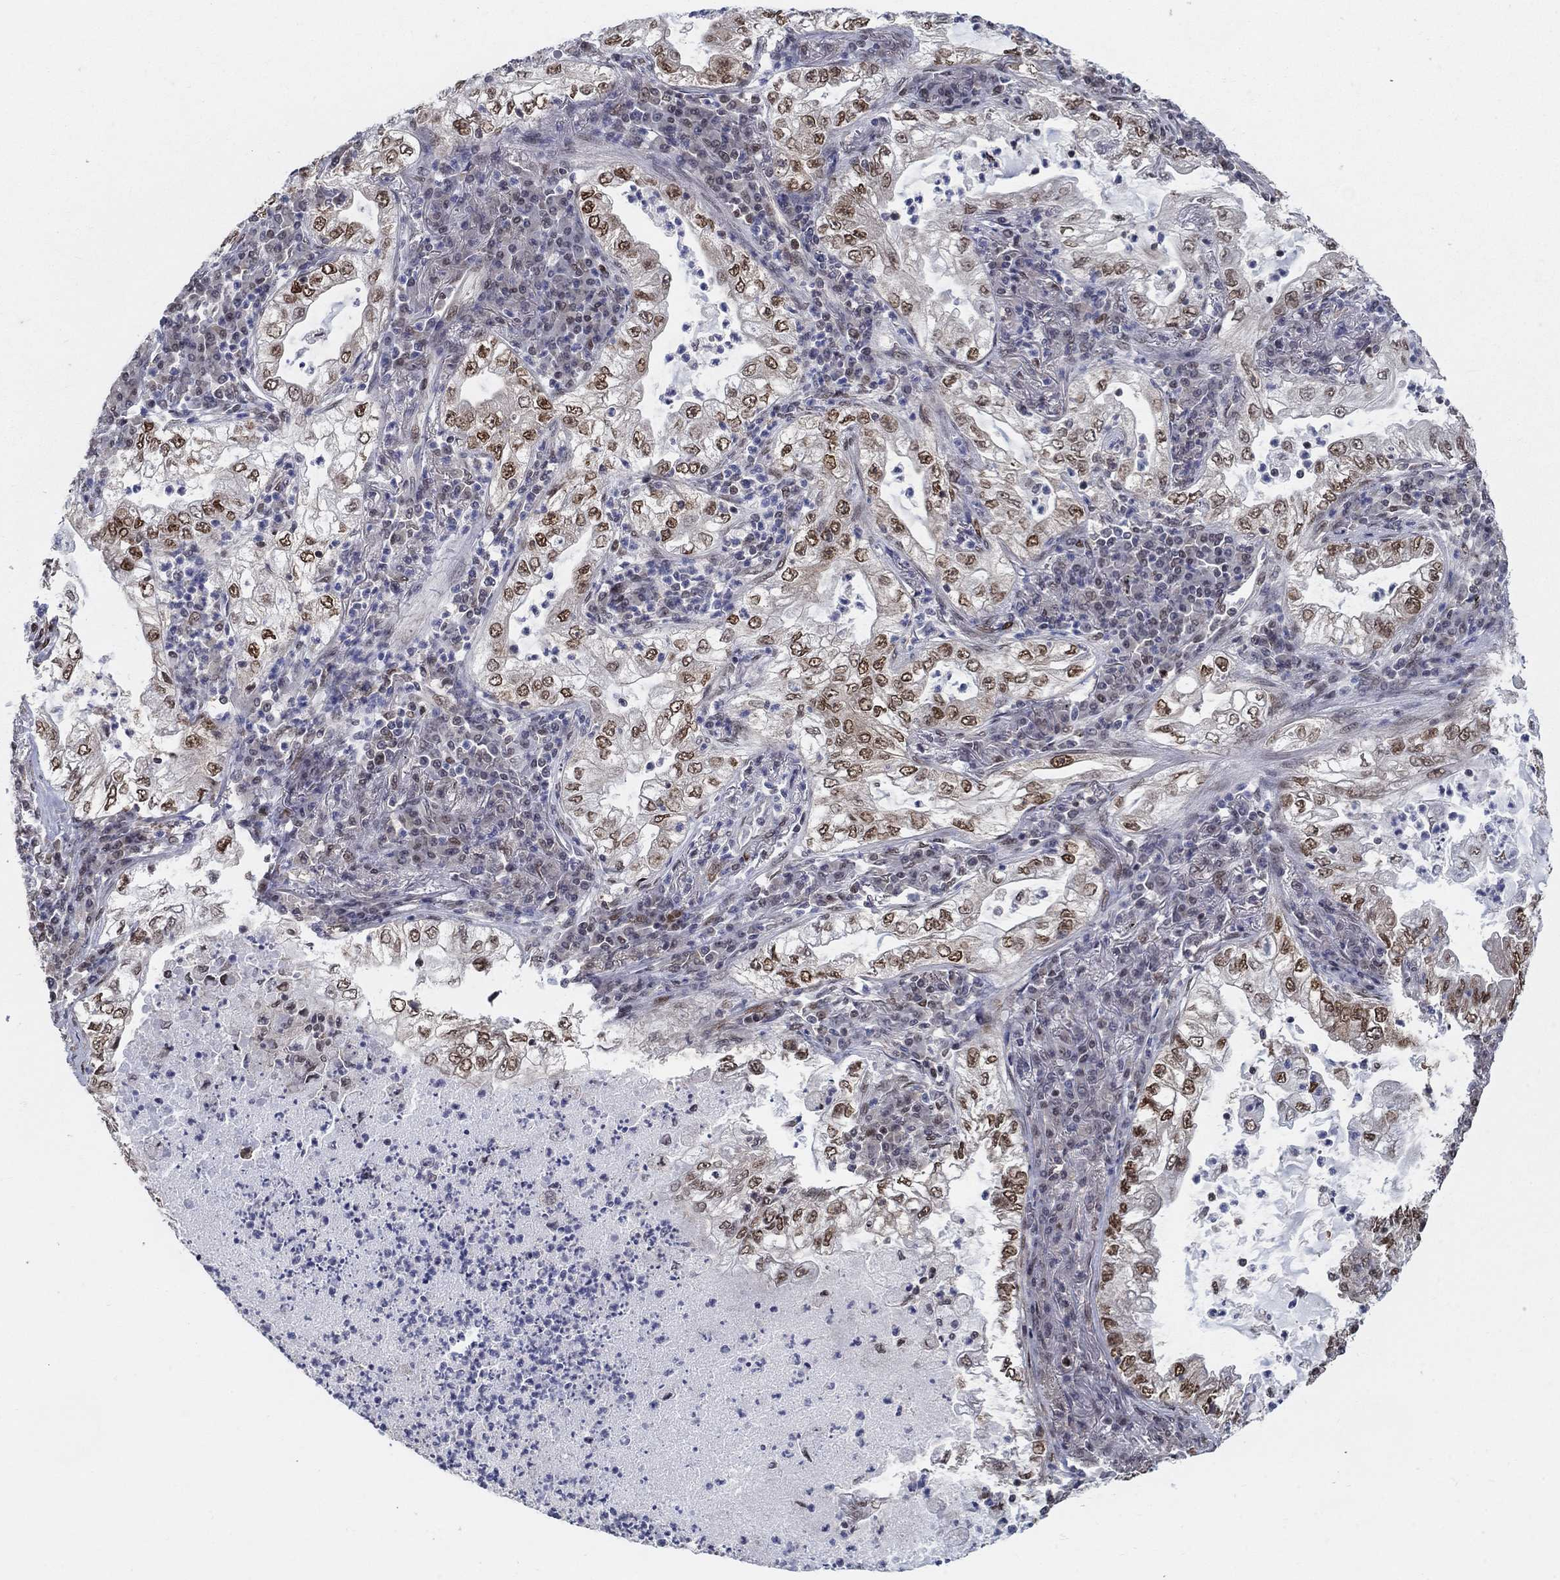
{"staining": {"intensity": "strong", "quantity": ">75%", "location": "nuclear"}, "tissue": "lung cancer", "cell_type": "Tumor cells", "image_type": "cancer", "snomed": [{"axis": "morphology", "description": "Adenocarcinoma, NOS"}, {"axis": "topography", "description": "Lung"}], "caption": "Immunohistochemical staining of human adenocarcinoma (lung) displays strong nuclear protein staining in about >75% of tumor cells.", "gene": "CENPE", "patient": {"sex": "female", "age": 73}}